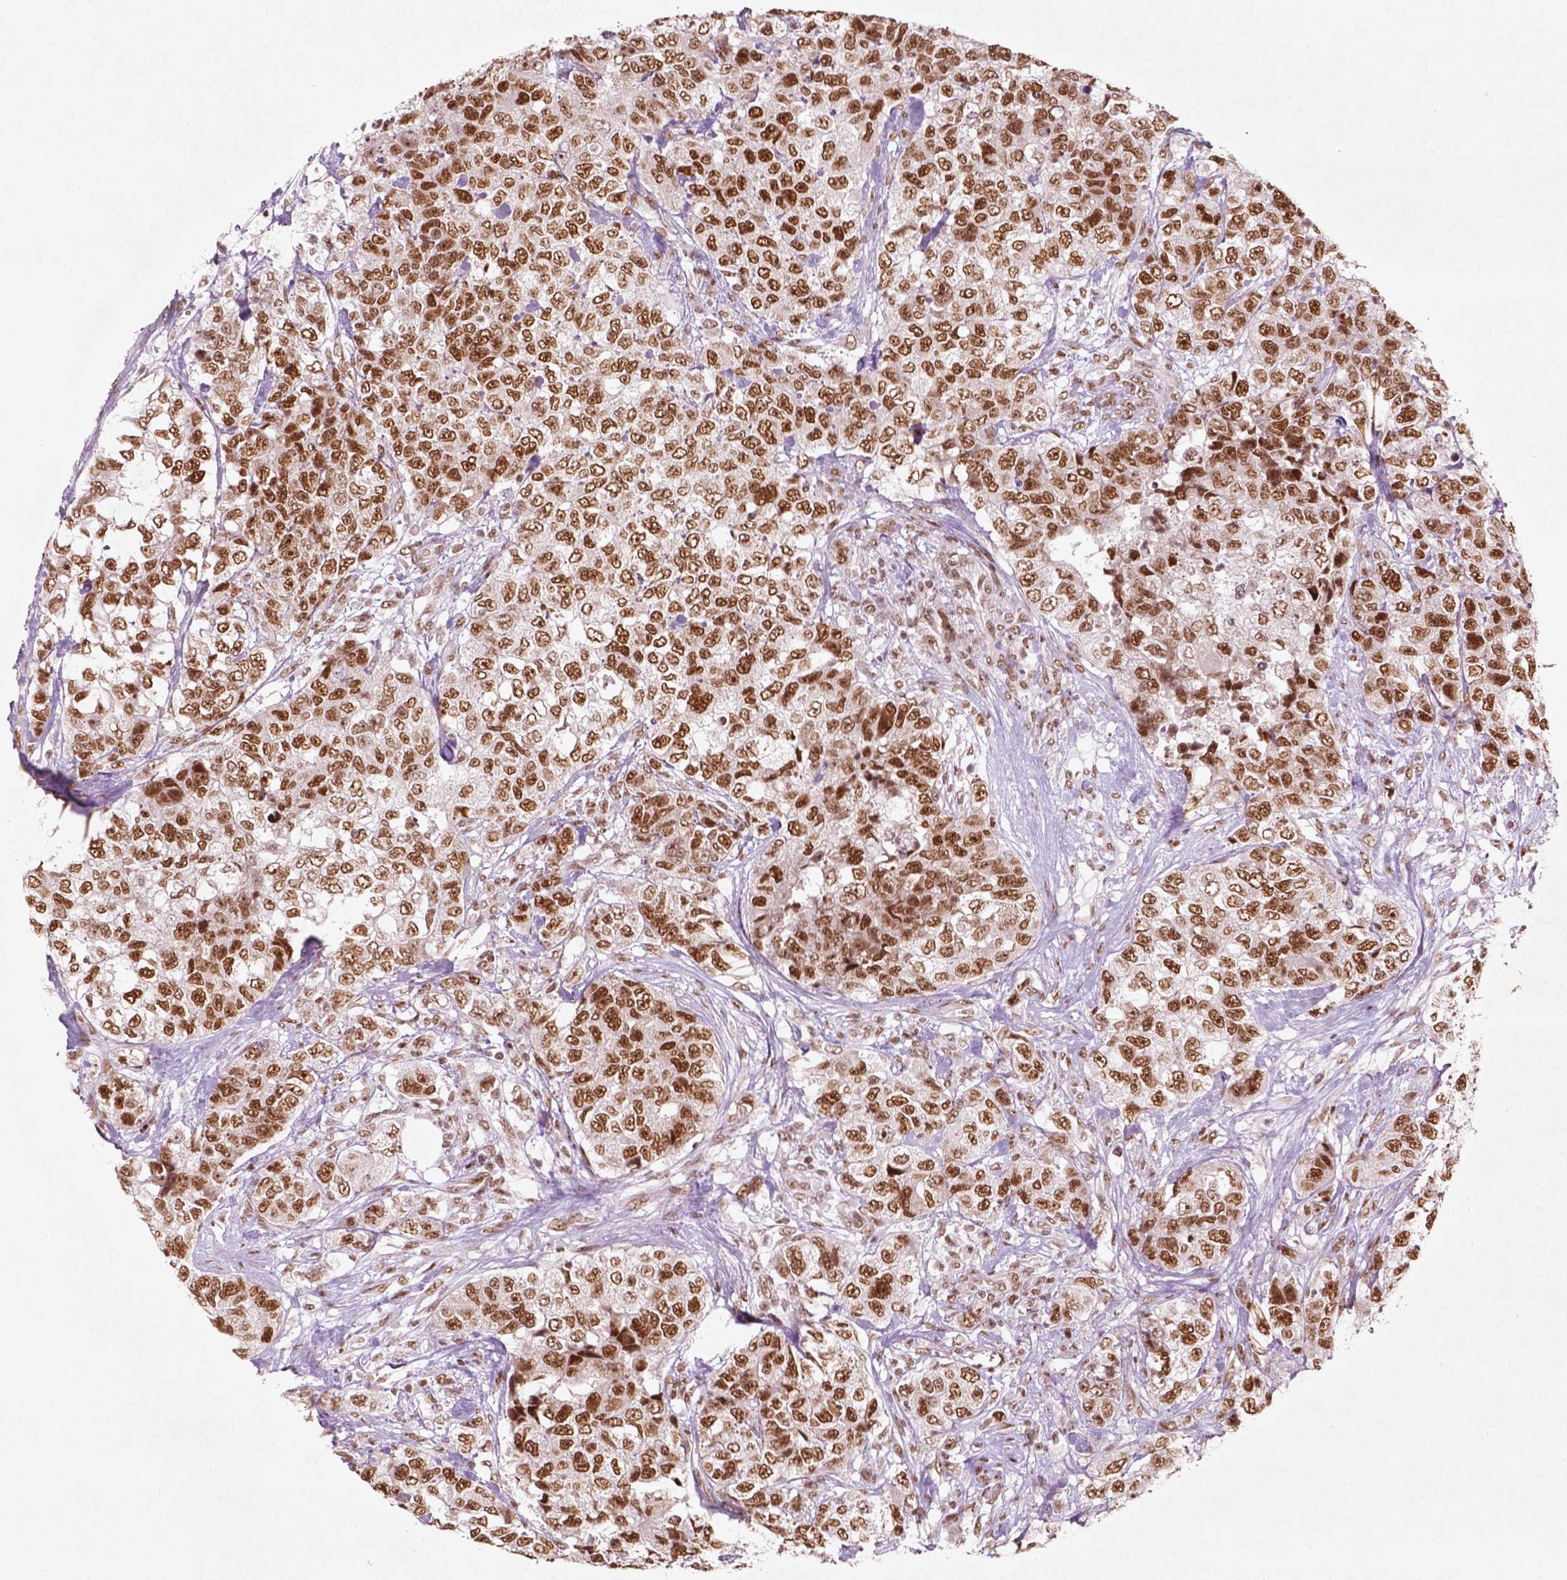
{"staining": {"intensity": "strong", "quantity": ">75%", "location": "nuclear"}, "tissue": "urothelial cancer", "cell_type": "Tumor cells", "image_type": "cancer", "snomed": [{"axis": "morphology", "description": "Urothelial carcinoma, High grade"}, {"axis": "topography", "description": "Urinary bladder"}], "caption": "IHC (DAB) staining of urothelial cancer exhibits strong nuclear protein positivity in about >75% of tumor cells.", "gene": "HMG20B", "patient": {"sex": "female", "age": 78}}